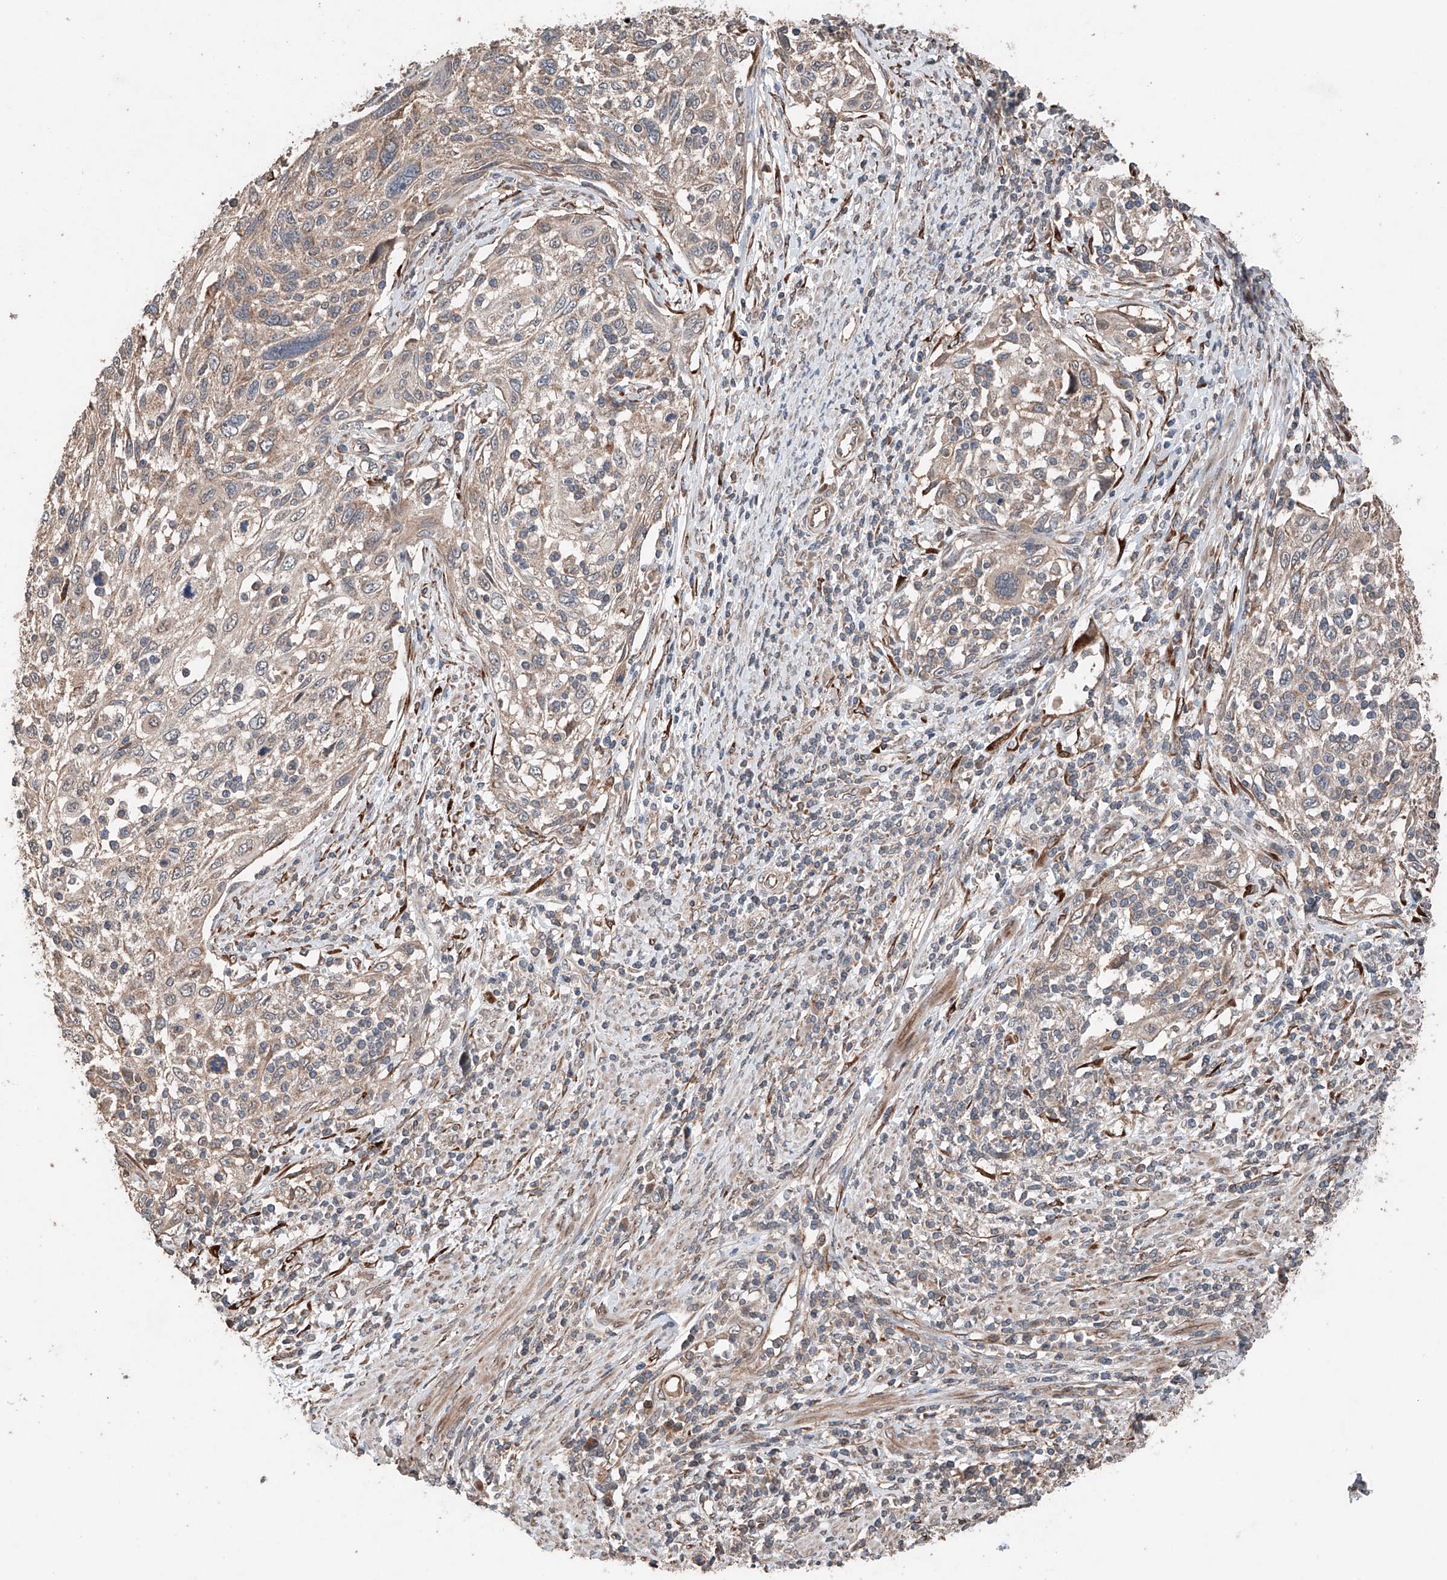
{"staining": {"intensity": "weak", "quantity": "<25%", "location": "cytoplasmic/membranous"}, "tissue": "cervical cancer", "cell_type": "Tumor cells", "image_type": "cancer", "snomed": [{"axis": "morphology", "description": "Squamous cell carcinoma, NOS"}, {"axis": "topography", "description": "Cervix"}], "caption": "A high-resolution image shows IHC staining of squamous cell carcinoma (cervical), which demonstrates no significant staining in tumor cells.", "gene": "AP4B1", "patient": {"sex": "female", "age": 70}}